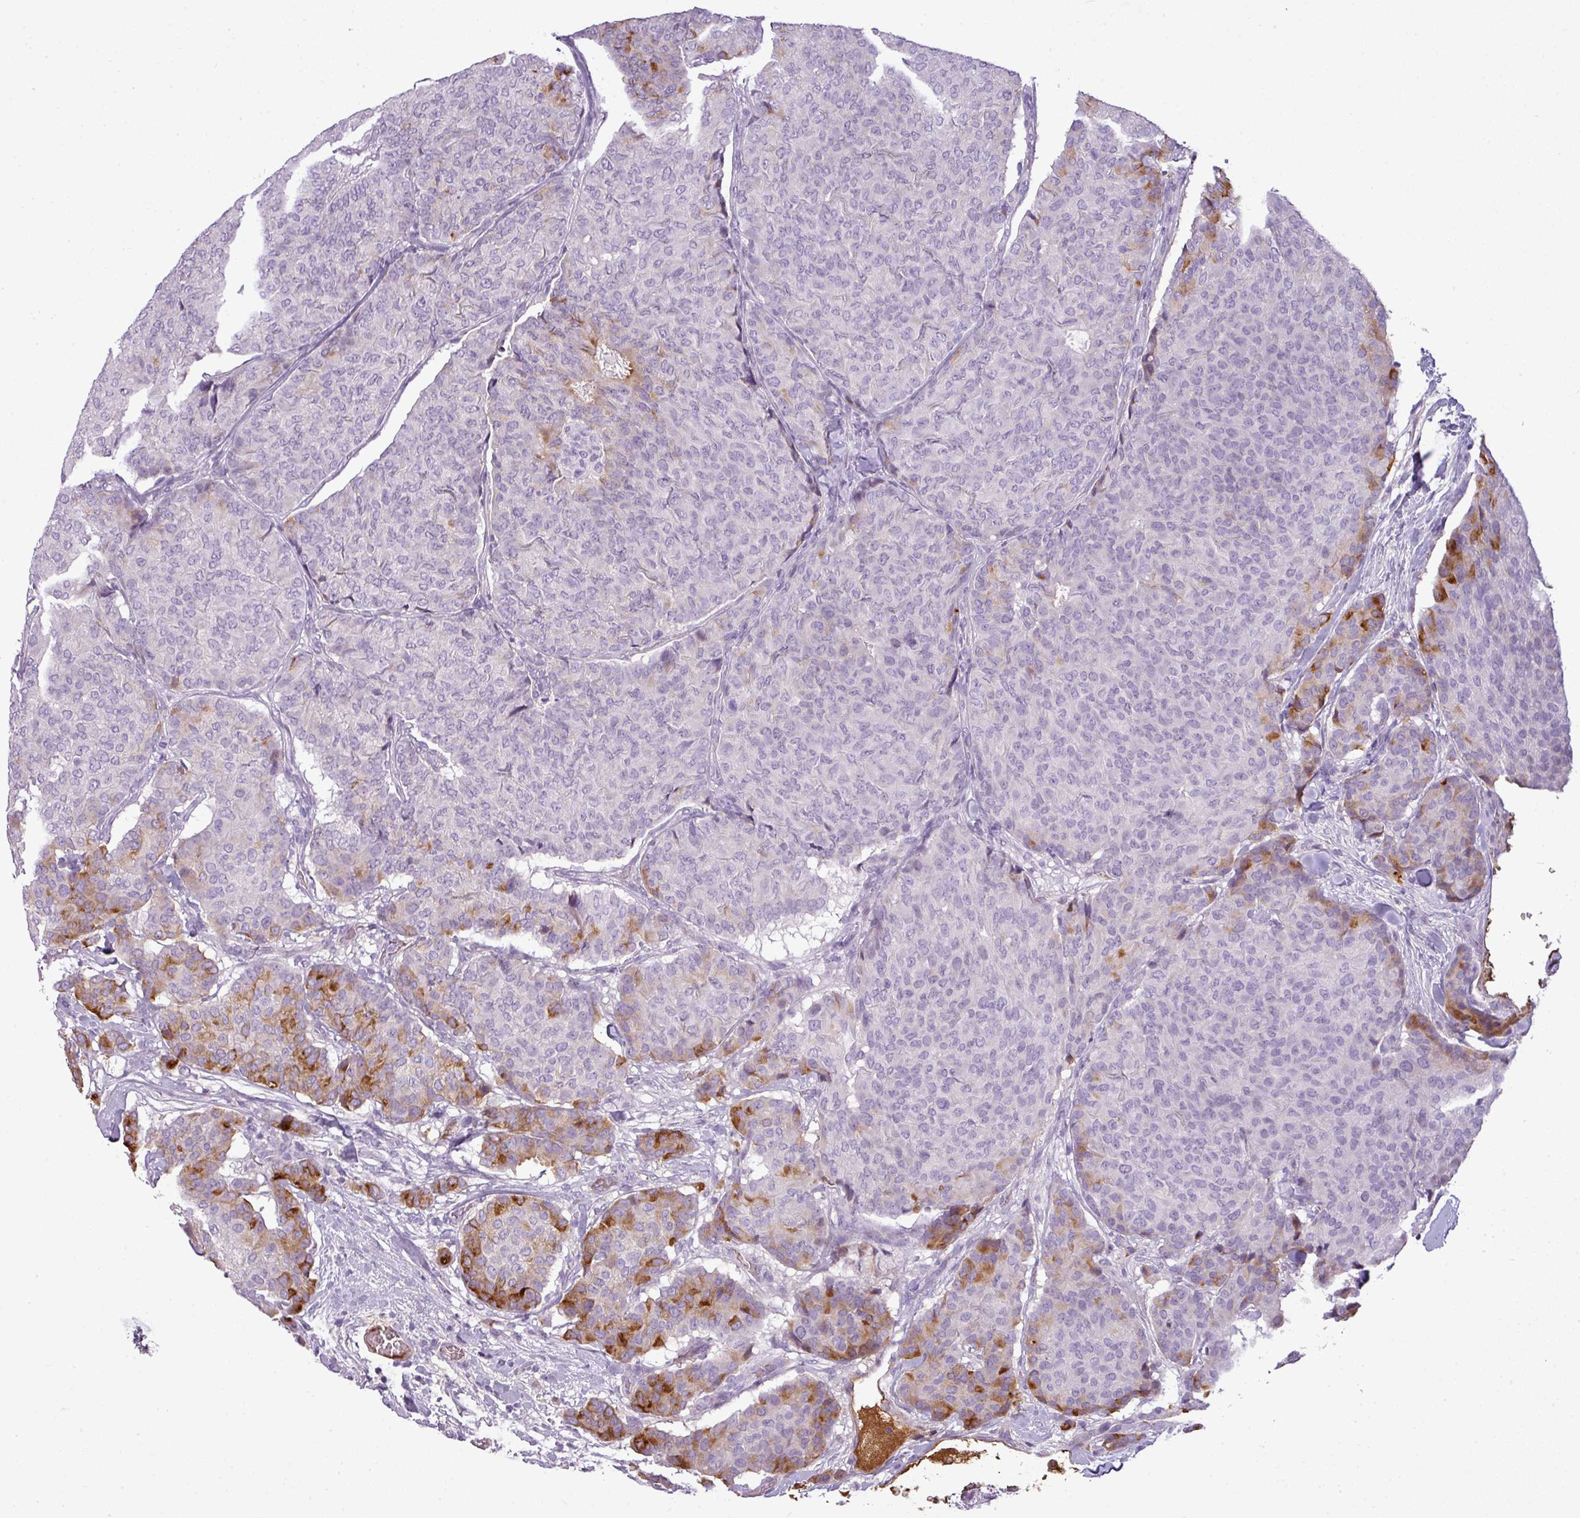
{"staining": {"intensity": "strong", "quantity": "<25%", "location": "cytoplasmic/membranous"}, "tissue": "breast cancer", "cell_type": "Tumor cells", "image_type": "cancer", "snomed": [{"axis": "morphology", "description": "Duct carcinoma"}, {"axis": "topography", "description": "Breast"}], "caption": "Breast cancer stained with a protein marker reveals strong staining in tumor cells.", "gene": "C4B", "patient": {"sex": "female", "age": 75}}